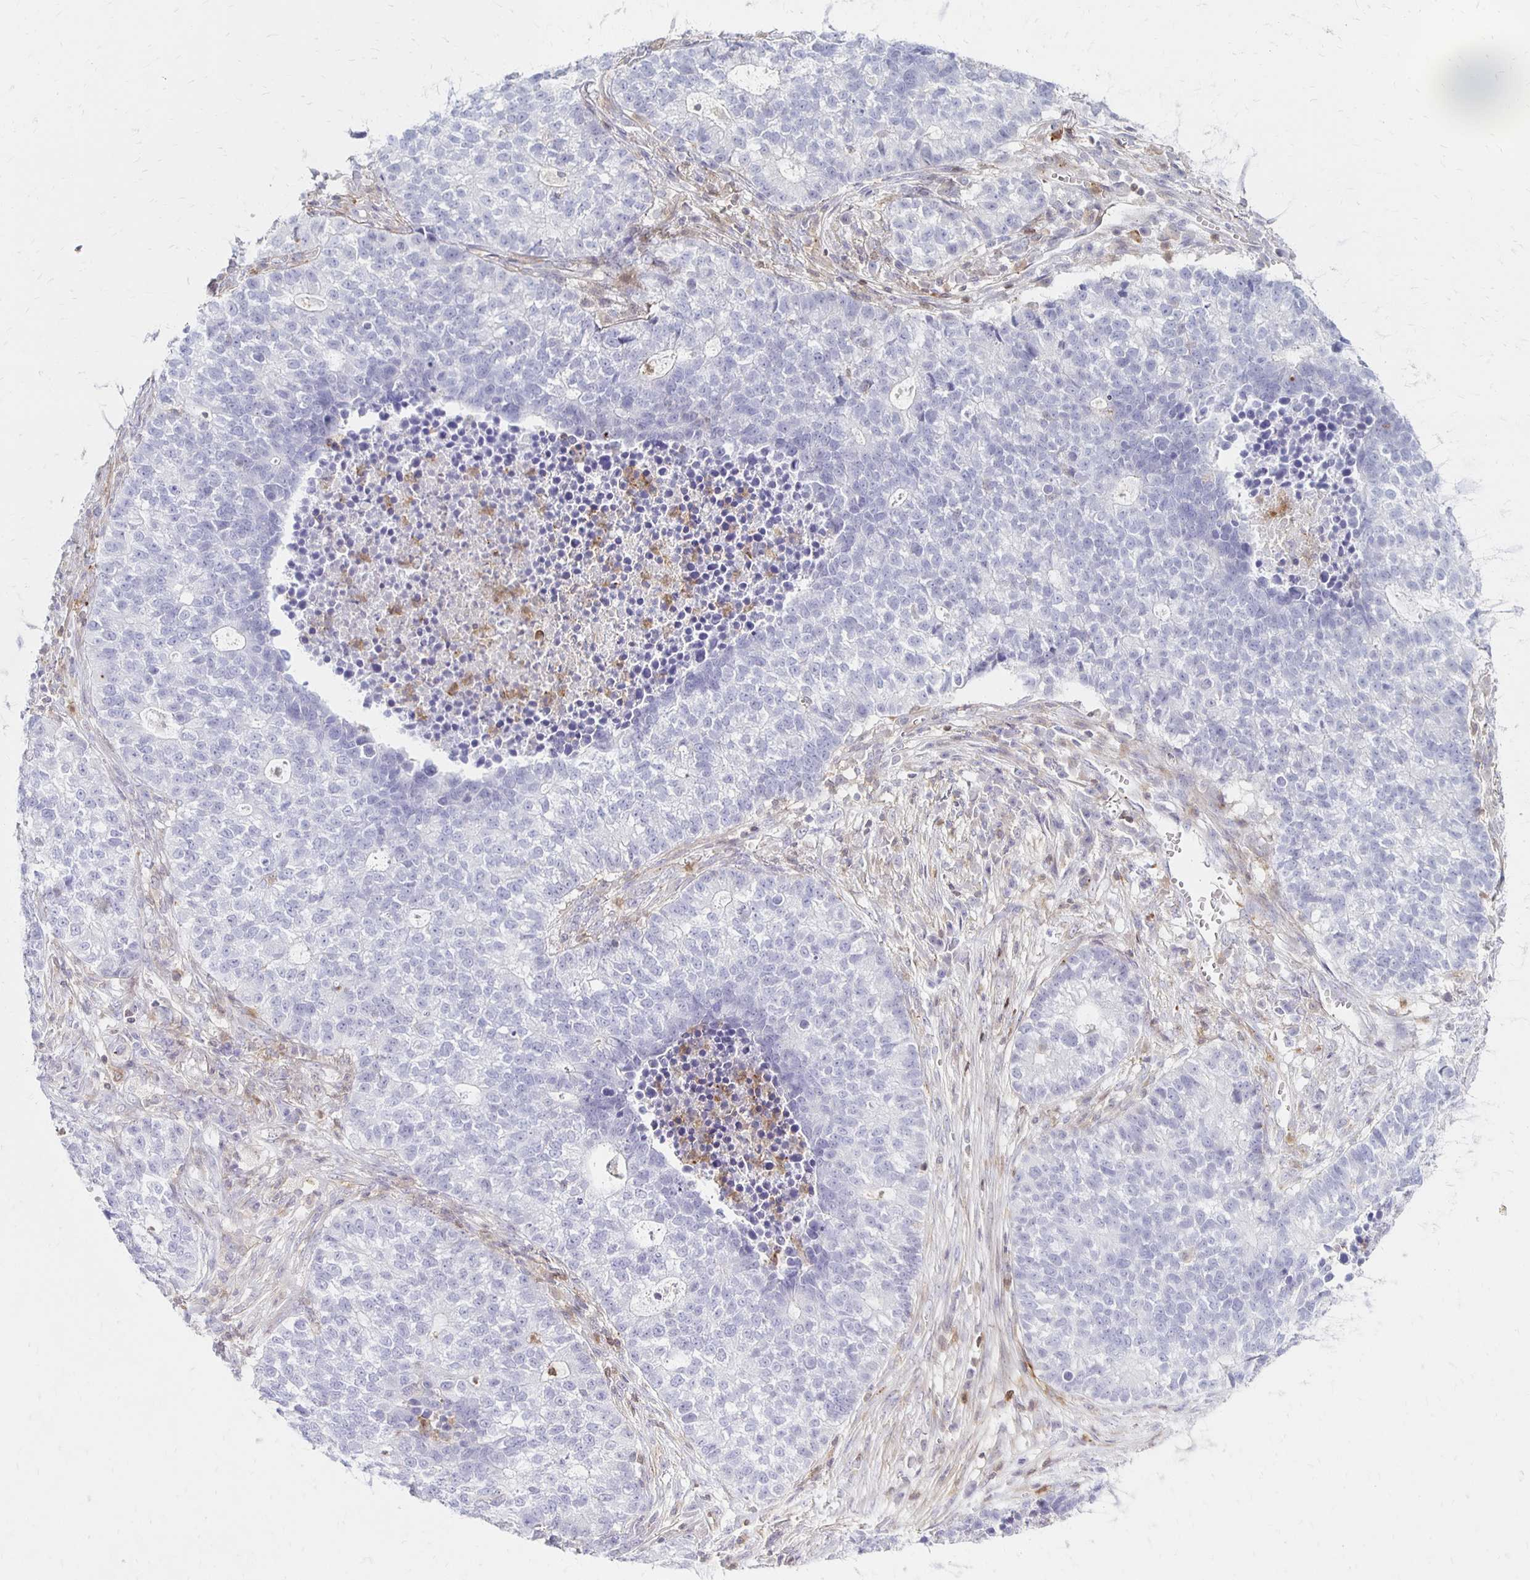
{"staining": {"intensity": "negative", "quantity": "none", "location": "none"}, "tissue": "lung cancer", "cell_type": "Tumor cells", "image_type": "cancer", "snomed": [{"axis": "morphology", "description": "Adenocarcinoma, NOS"}, {"axis": "topography", "description": "Lung"}], "caption": "There is no significant positivity in tumor cells of lung cancer (adenocarcinoma). (DAB (3,3'-diaminobenzidine) IHC, high magnification).", "gene": "CCL21", "patient": {"sex": "male", "age": 57}}